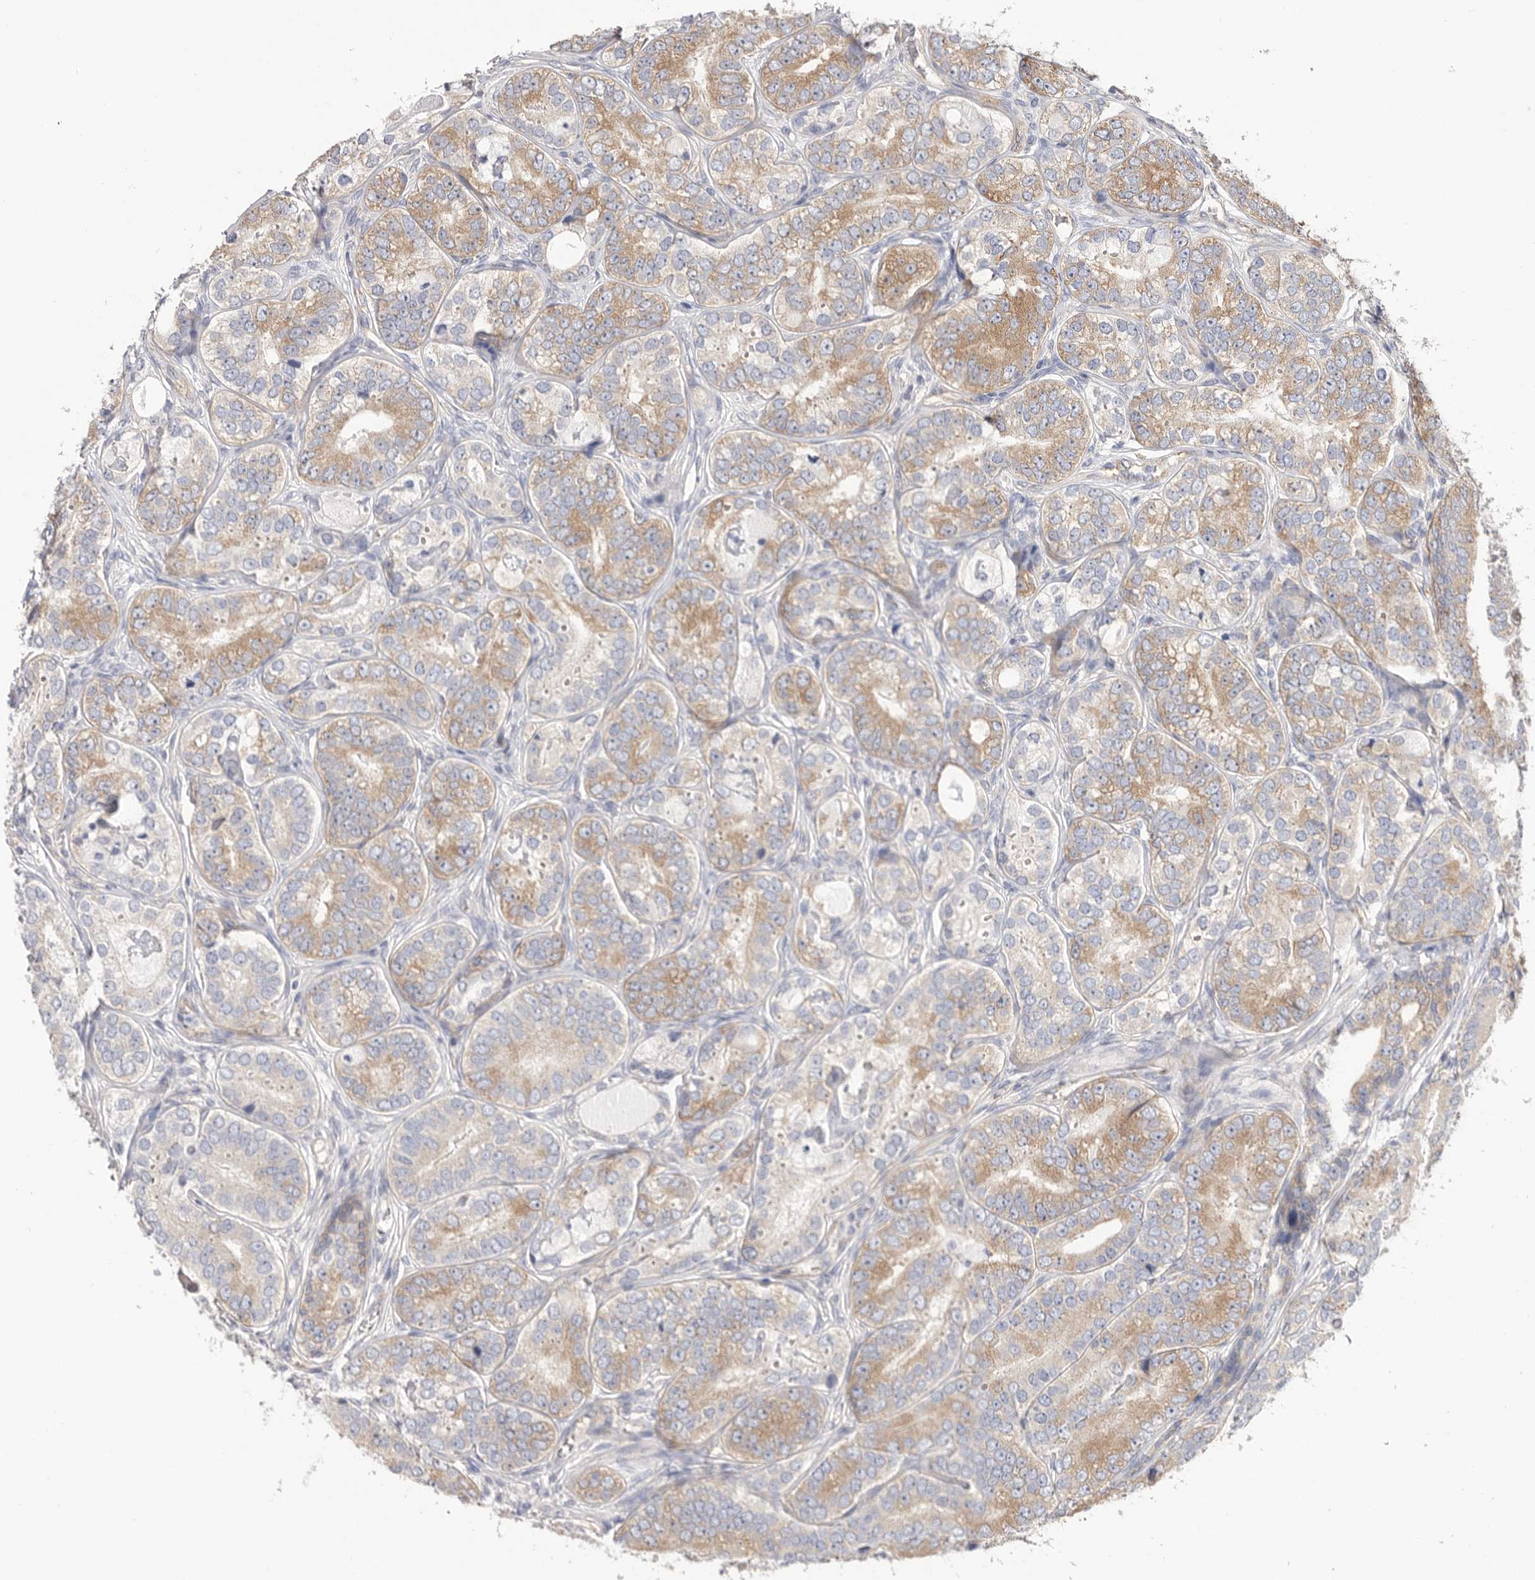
{"staining": {"intensity": "moderate", "quantity": "25%-75%", "location": "cytoplasmic/membranous"}, "tissue": "prostate cancer", "cell_type": "Tumor cells", "image_type": "cancer", "snomed": [{"axis": "morphology", "description": "Adenocarcinoma, High grade"}, {"axis": "topography", "description": "Prostate"}], "caption": "An image showing moderate cytoplasmic/membranous staining in about 25%-75% of tumor cells in prostate cancer (high-grade adenocarcinoma), as visualized by brown immunohistochemical staining.", "gene": "SERBP1", "patient": {"sex": "male", "age": 56}}